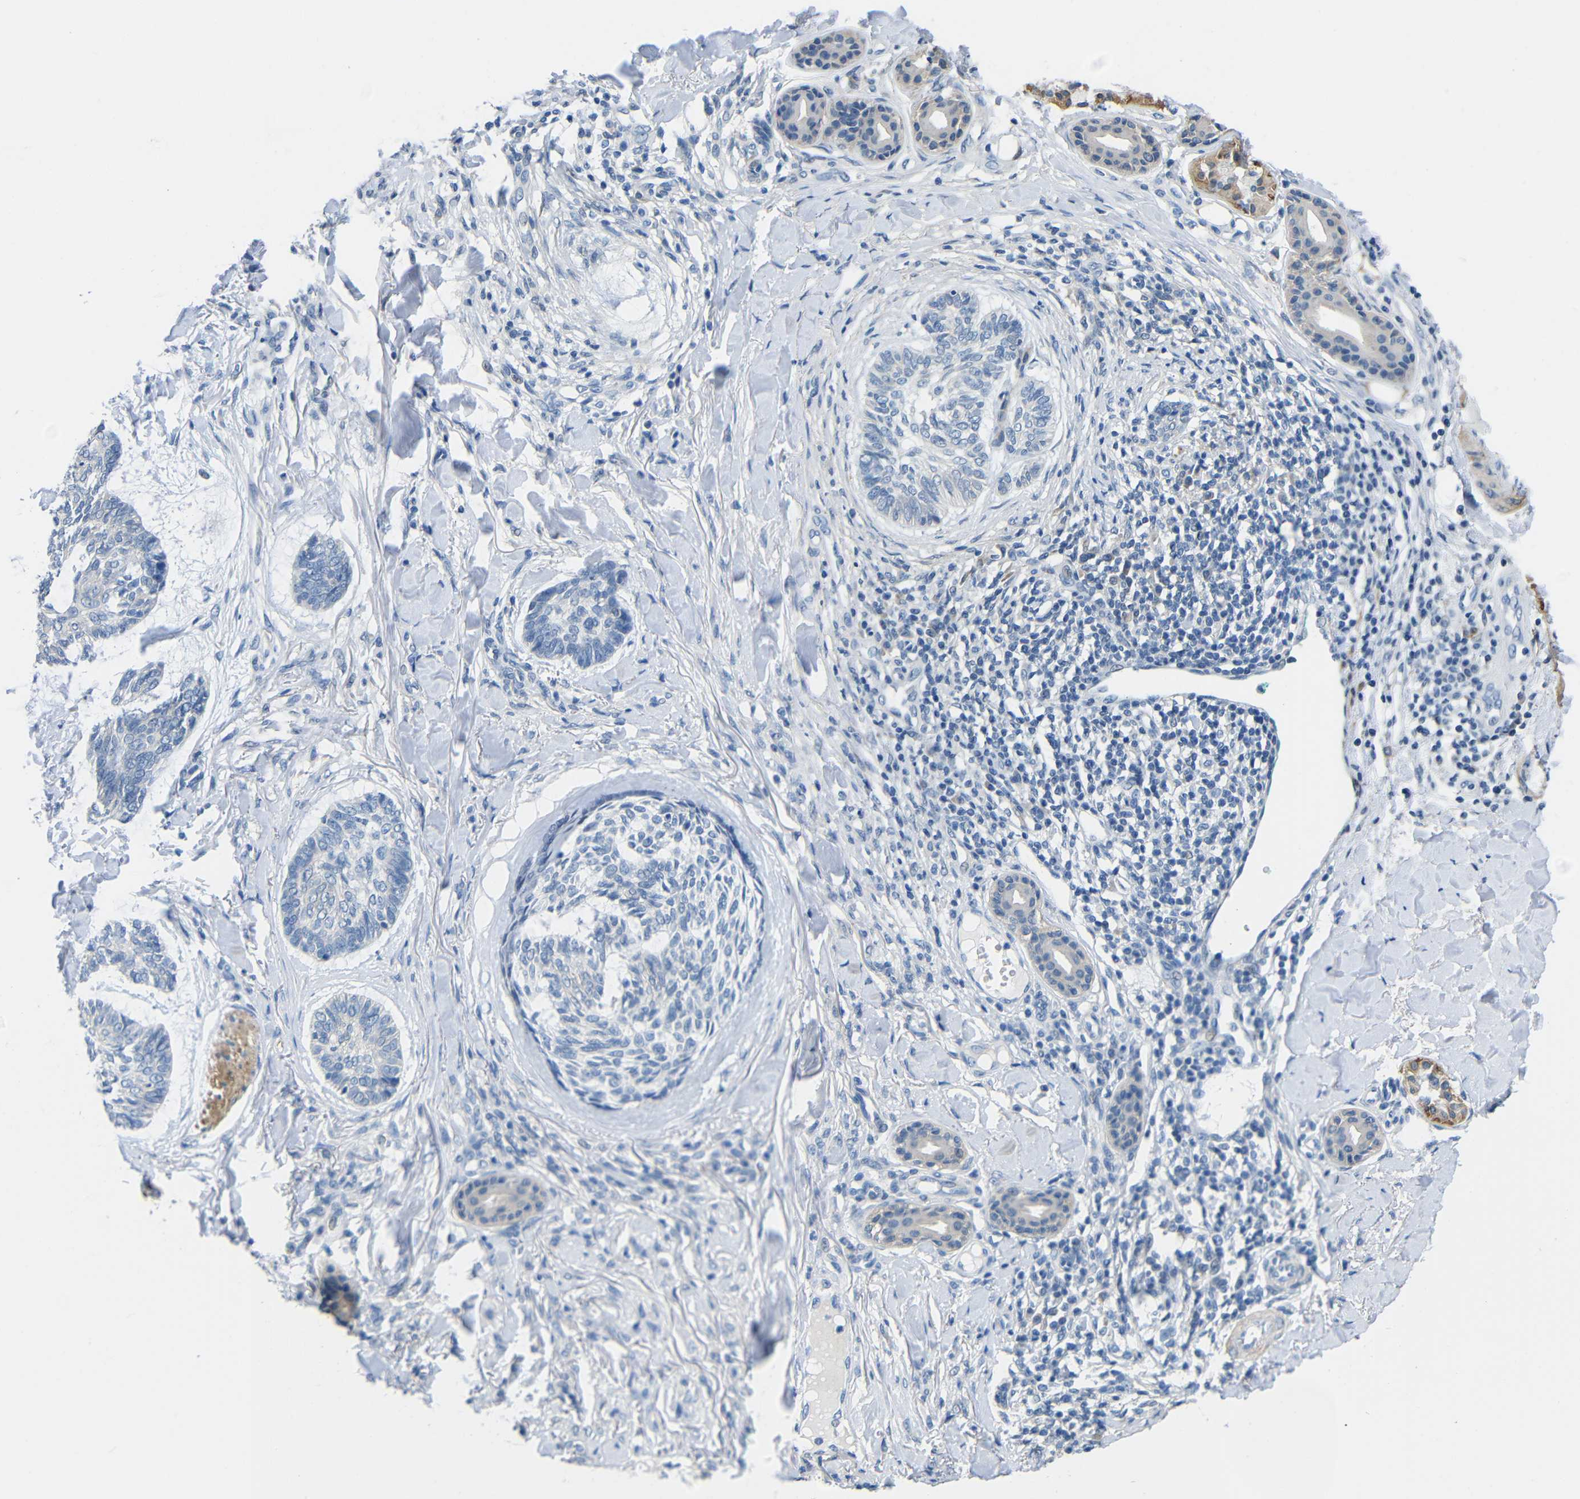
{"staining": {"intensity": "negative", "quantity": "none", "location": "none"}, "tissue": "skin cancer", "cell_type": "Tumor cells", "image_type": "cancer", "snomed": [{"axis": "morphology", "description": "Basal cell carcinoma"}, {"axis": "topography", "description": "Skin"}], "caption": "The histopathology image reveals no staining of tumor cells in skin cancer.", "gene": "NEGR1", "patient": {"sex": "male", "age": 43}}